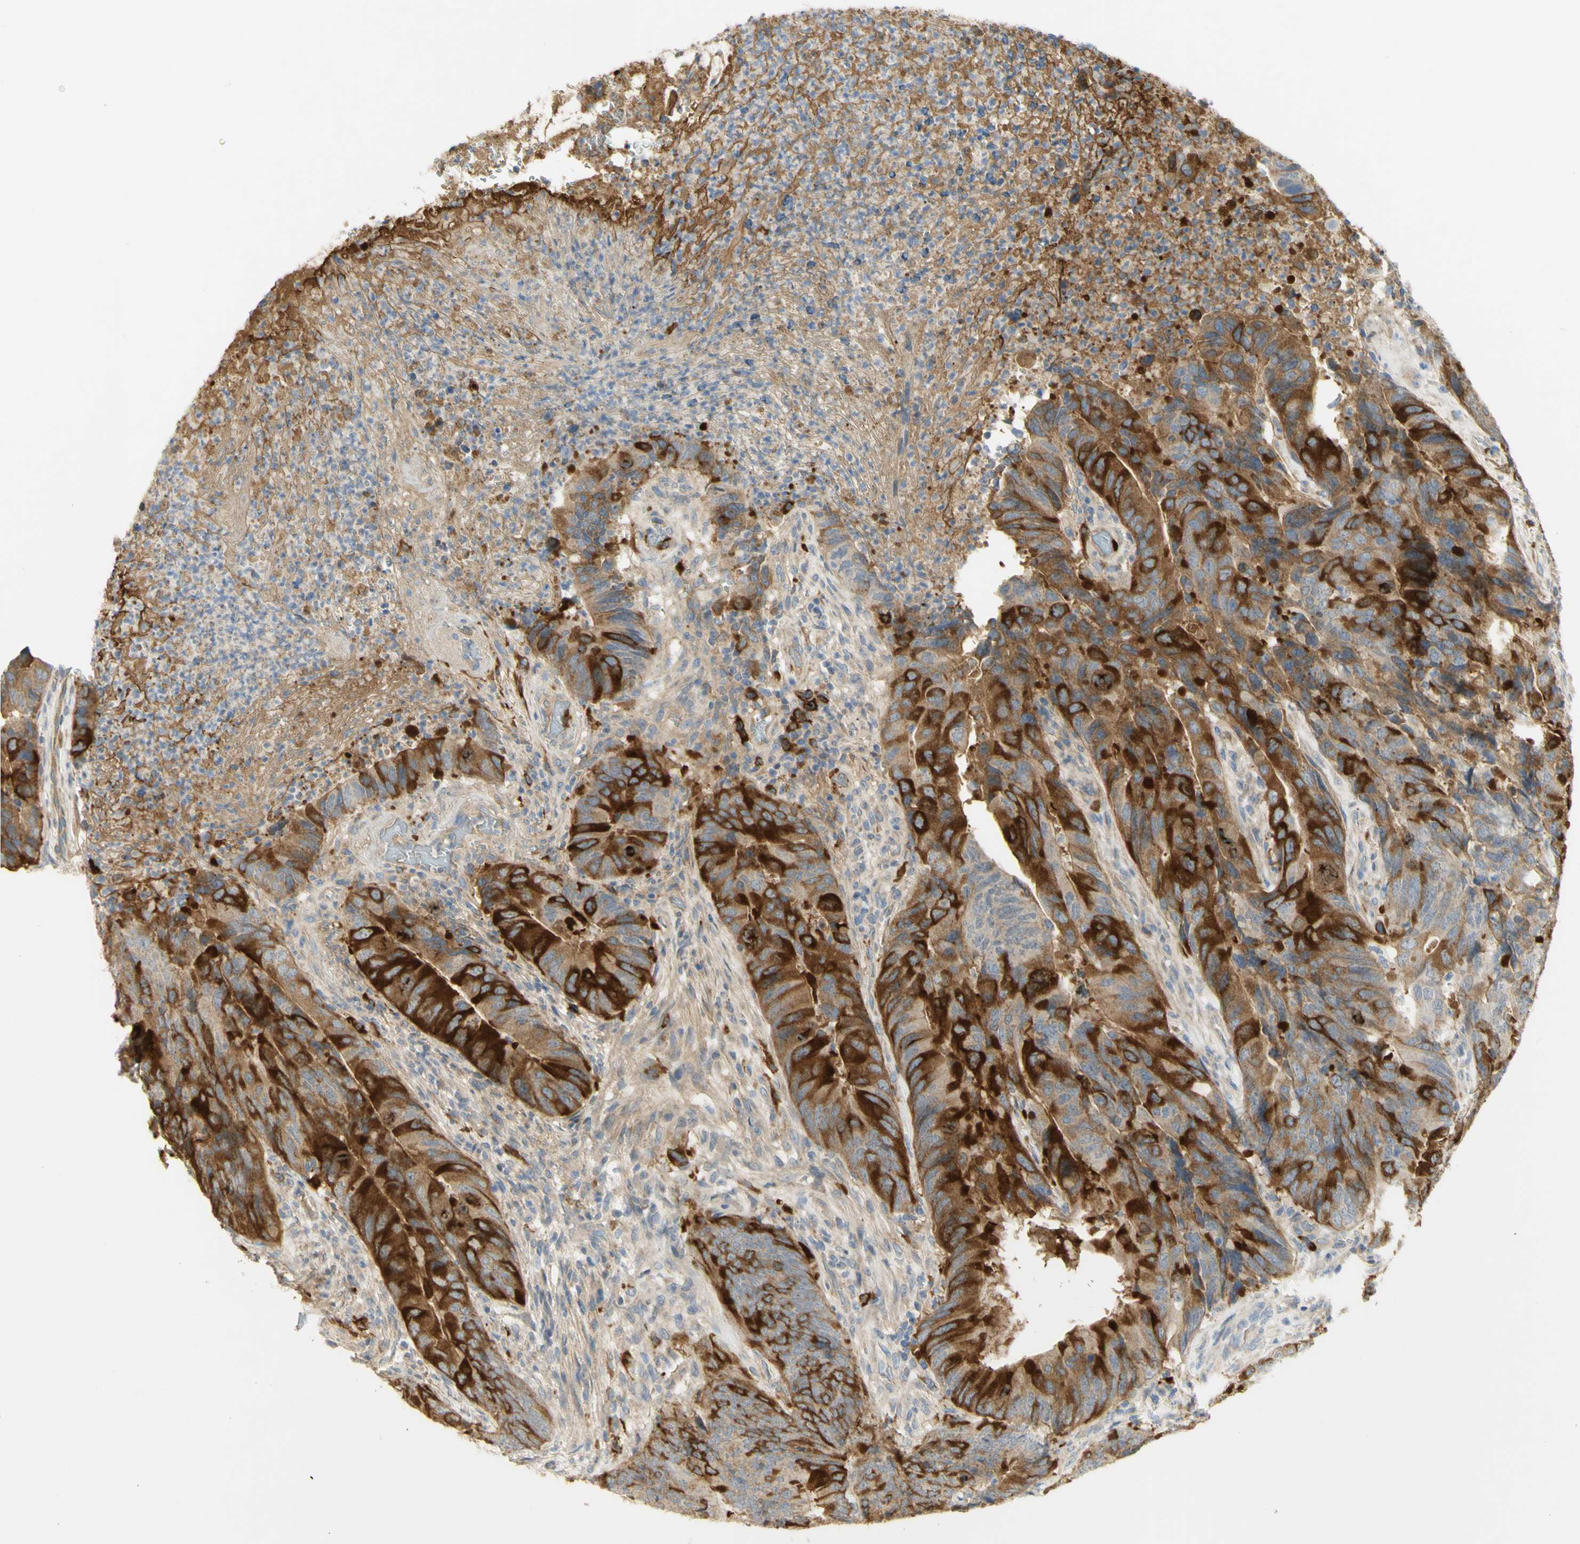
{"staining": {"intensity": "strong", "quantity": ">75%", "location": "cytoplasmic/membranous"}, "tissue": "colorectal cancer", "cell_type": "Tumor cells", "image_type": "cancer", "snomed": [{"axis": "morphology", "description": "Normal tissue, NOS"}, {"axis": "morphology", "description": "Adenocarcinoma, NOS"}, {"axis": "topography", "description": "Colon"}], "caption": "Human colorectal cancer (adenocarcinoma) stained with a protein marker displays strong staining in tumor cells.", "gene": "KIF11", "patient": {"sex": "male", "age": 56}}